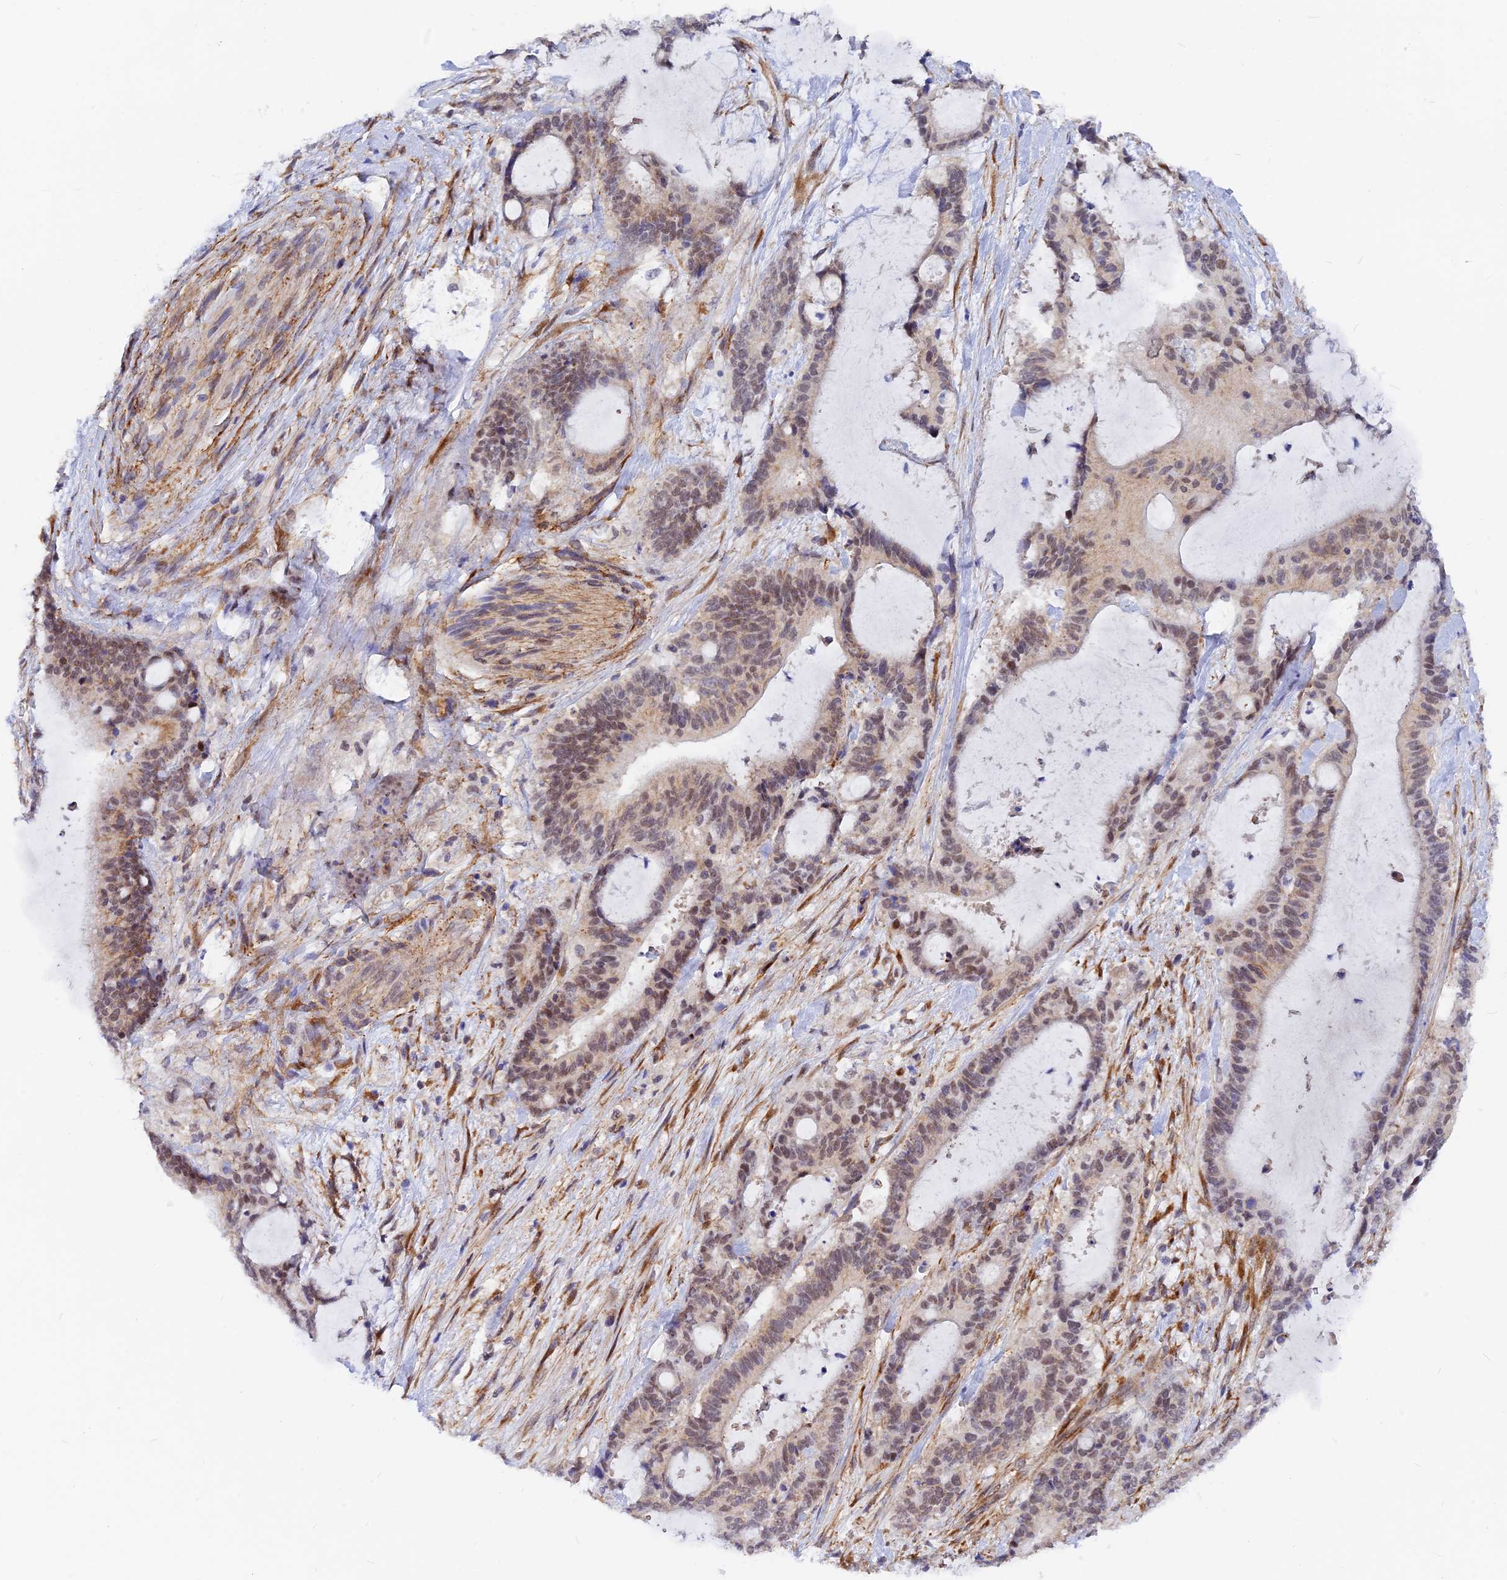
{"staining": {"intensity": "weak", "quantity": "25%-75%", "location": "nuclear"}, "tissue": "liver cancer", "cell_type": "Tumor cells", "image_type": "cancer", "snomed": [{"axis": "morphology", "description": "Normal tissue, NOS"}, {"axis": "morphology", "description": "Cholangiocarcinoma"}, {"axis": "topography", "description": "Liver"}, {"axis": "topography", "description": "Peripheral nerve tissue"}], "caption": "Immunohistochemistry of cholangiocarcinoma (liver) demonstrates low levels of weak nuclear staining in approximately 25%-75% of tumor cells.", "gene": "VSTM2L", "patient": {"sex": "female", "age": 73}}